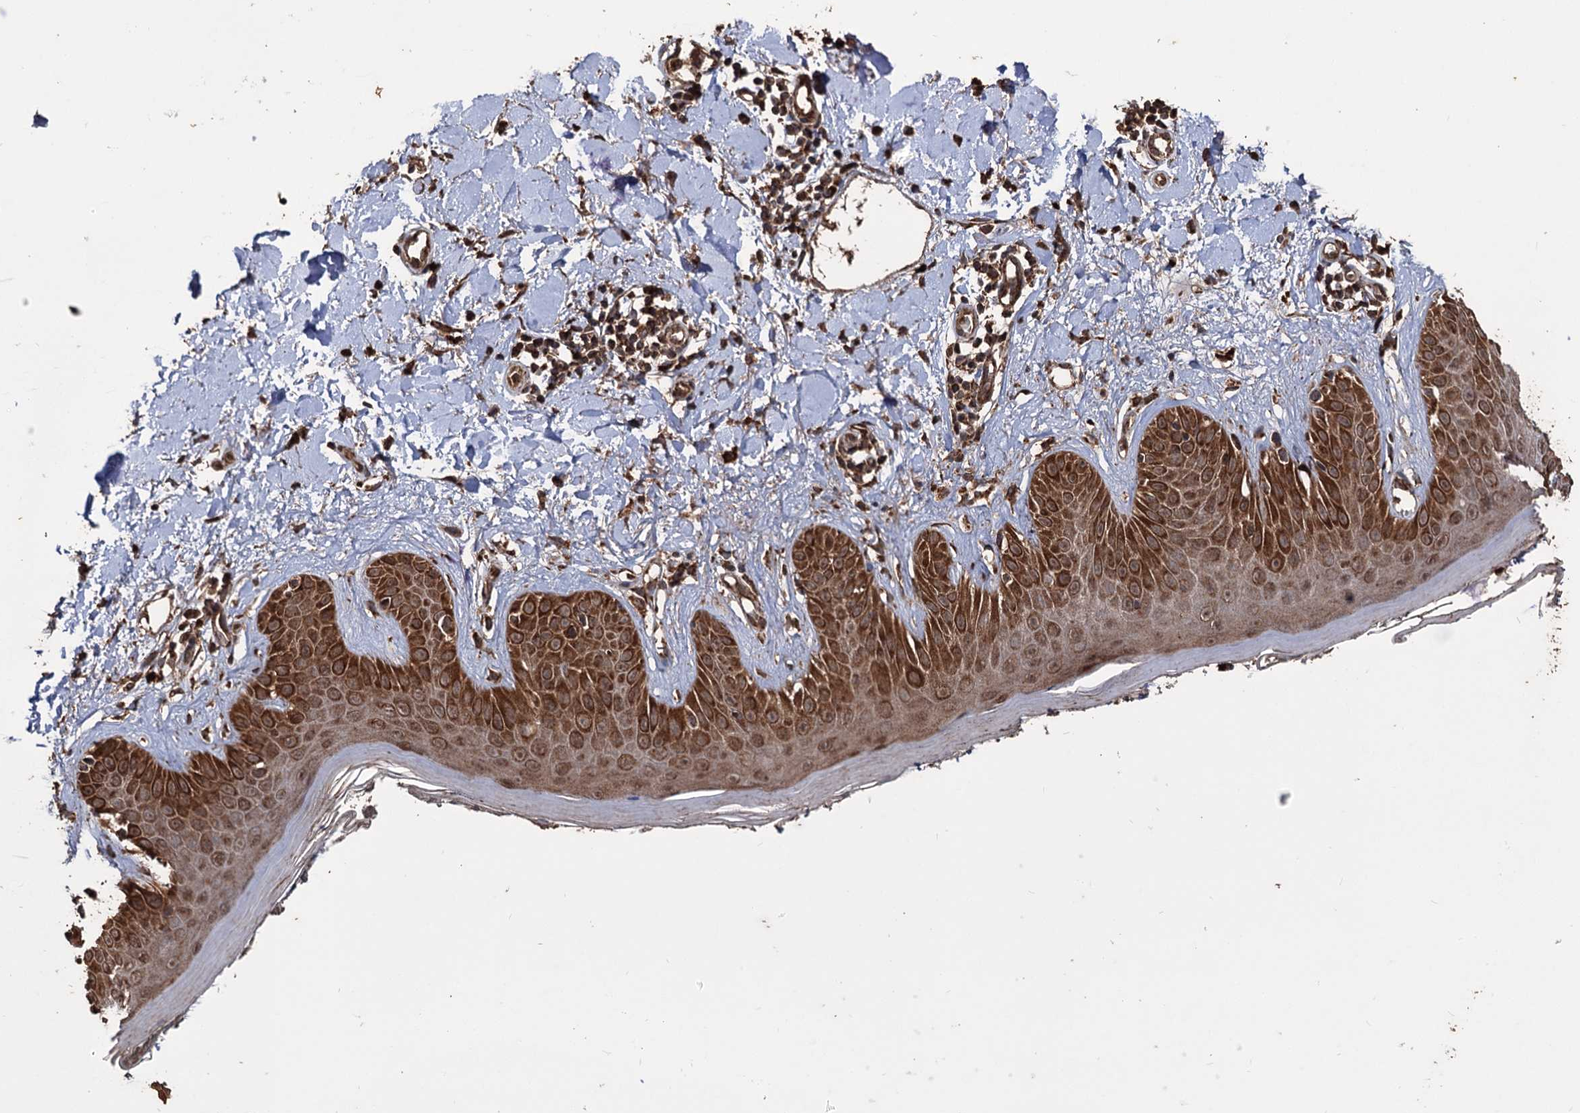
{"staining": {"intensity": "strong", "quantity": ">75%", "location": "cytoplasmic/membranous"}, "tissue": "skin", "cell_type": "Fibroblasts", "image_type": "normal", "snomed": [{"axis": "morphology", "description": "Normal tissue, NOS"}, {"axis": "topography", "description": "Skin"}], "caption": "Protein expression analysis of benign skin reveals strong cytoplasmic/membranous staining in about >75% of fibroblasts.", "gene": "IPO4", "patient": {"sex": "female", "age": 64}}